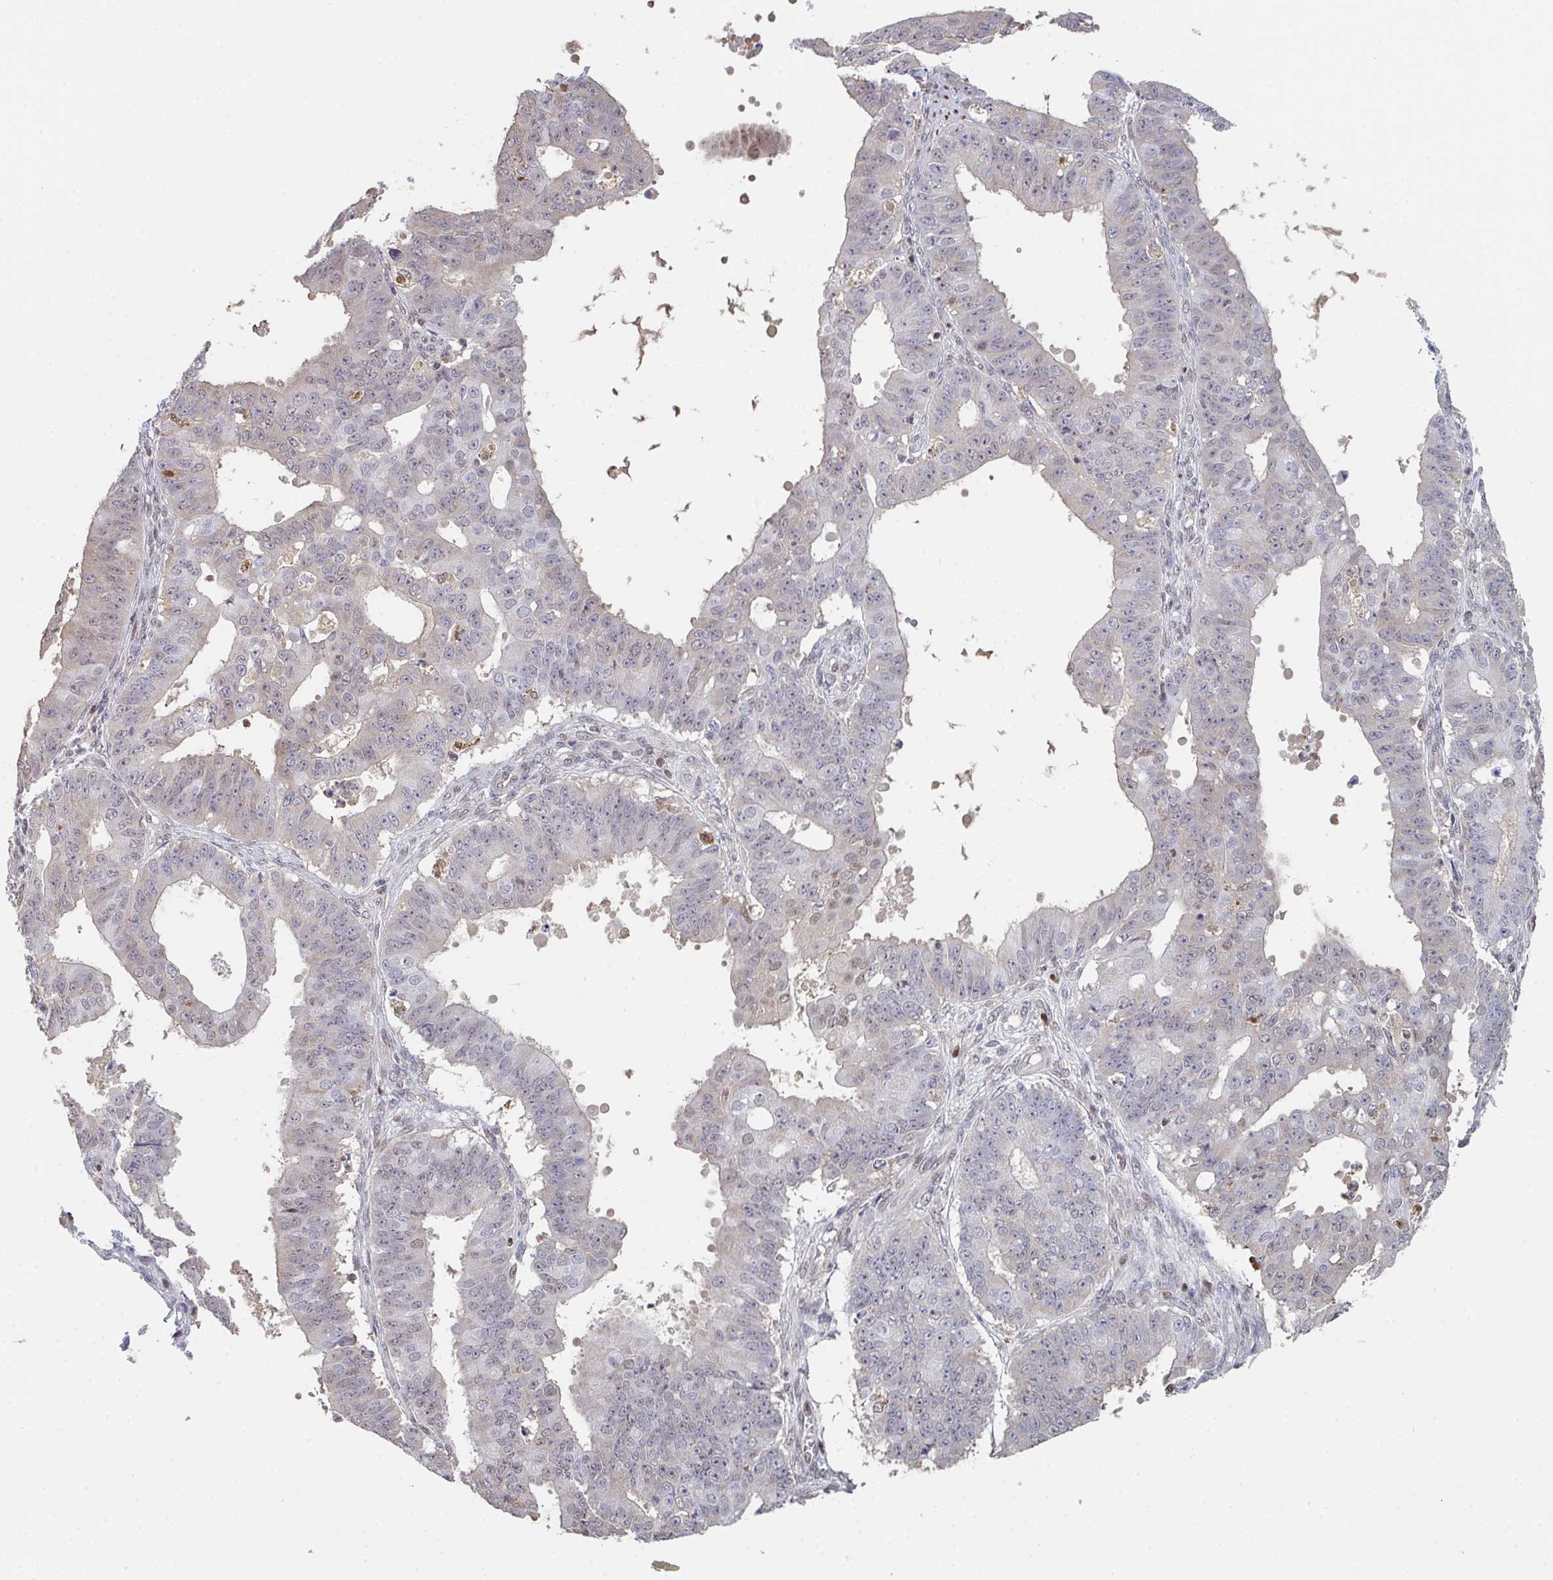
{"staining": {"intensity": "weak", "quantity": "<25%", "location": "nuclear"}, "tissue": "ovarian cancer", "cell_type": "Tumor cells", "image_type": "cancer", "snomed": [{"axis": "morphology", "description": "Carcinoma, endometroid"}, {"axis": "topography", "description": "Appendix"}, {"axis": "topography", "description": "Ovary"}], "caption": "Human endometroid carcinoma (ovarian) stained for a protein using immunohistochemistry (IHC) shows no expression in tumor cells.", "gene": "ACD", "patient": {"sex": "female", "age": 42}}